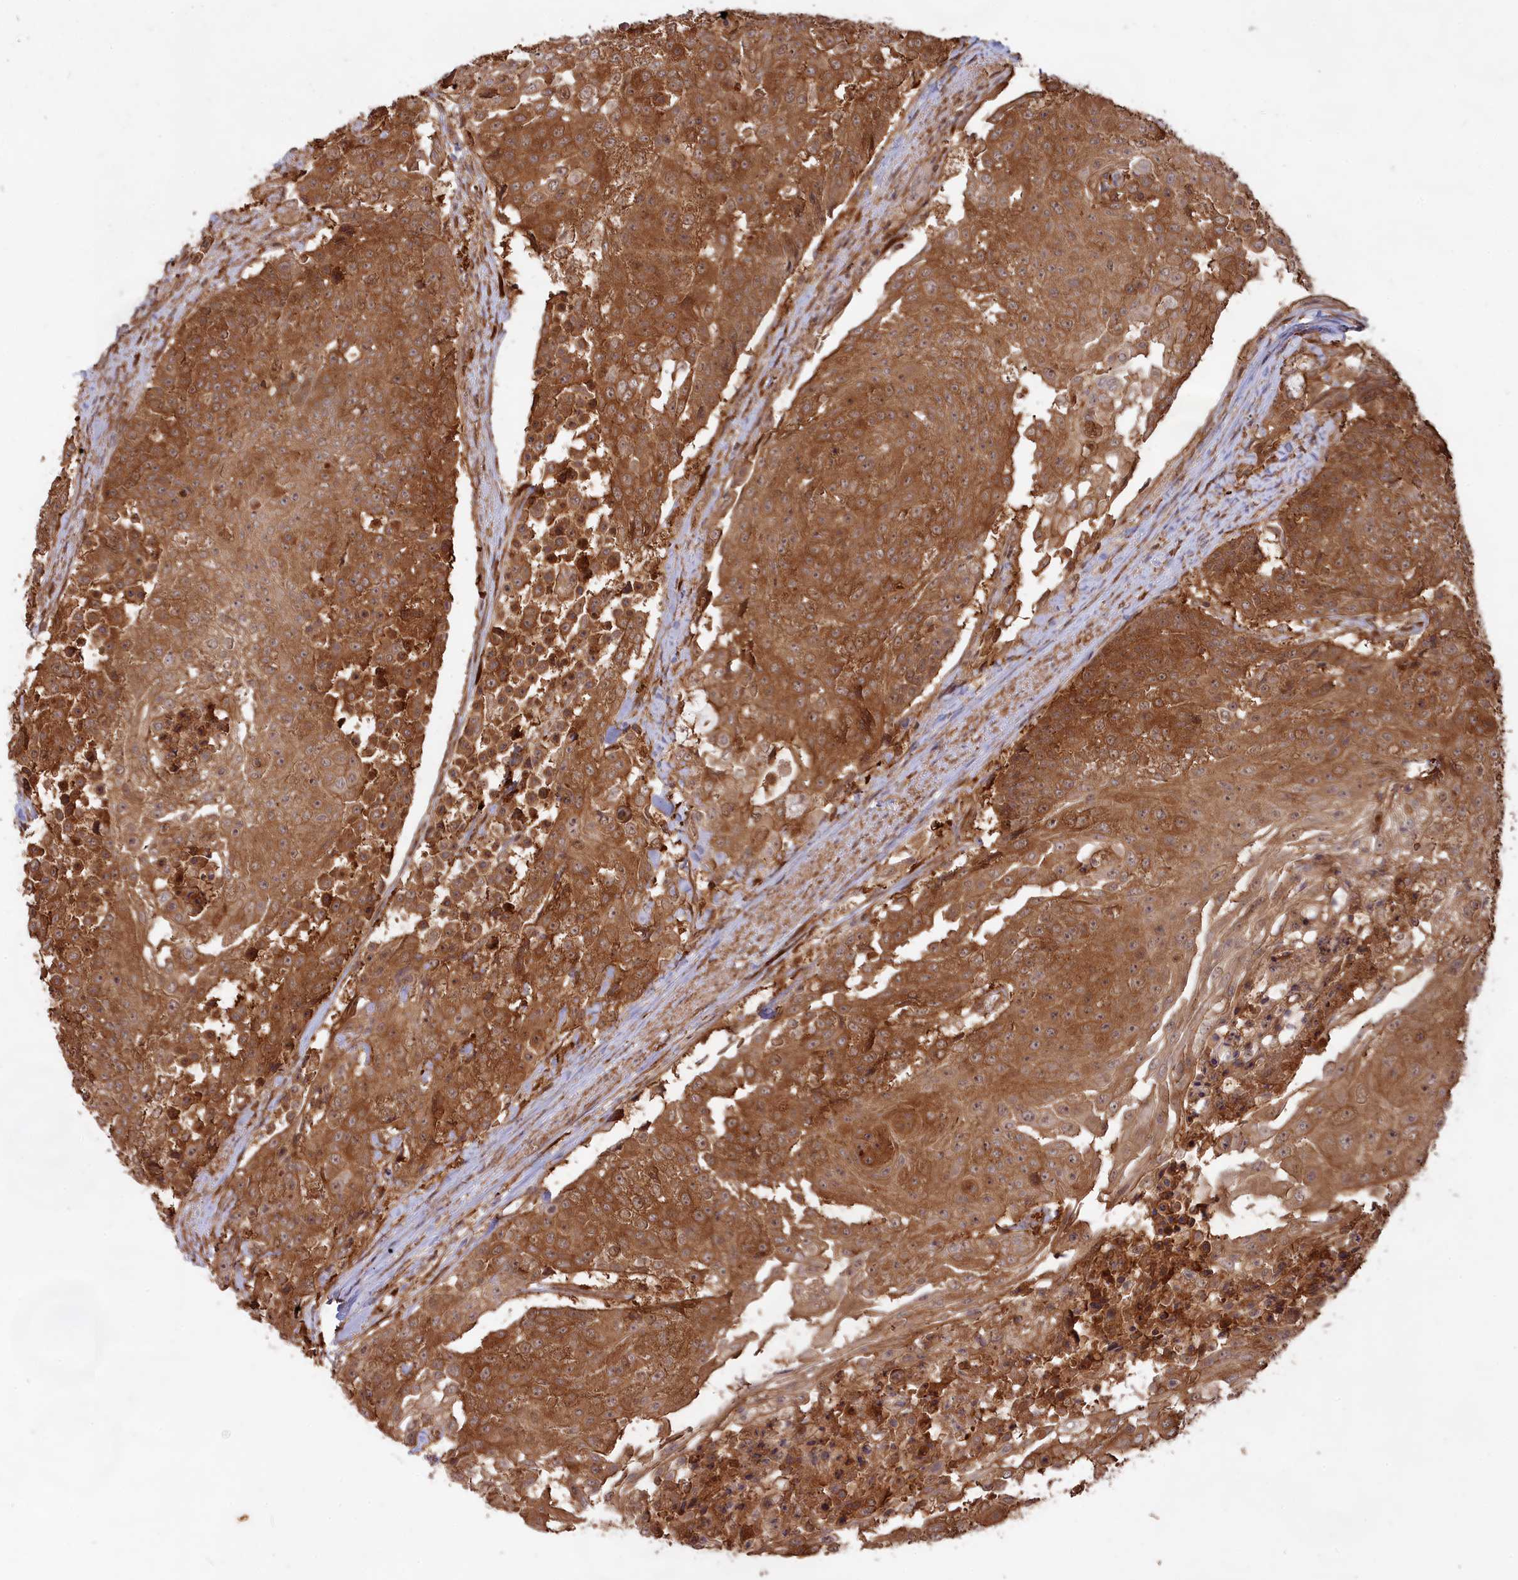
{"staining": {"intensity": "strong", "quantity": ">75%", "location": "cytoplasmic/membranous"}, "tissue": "urothelial cancer", "cell_type": "Tumor cells", "image_type": "cancer", "snomed": [{"axis": "morphology", "description": "Urothelial carcinoma, High grade"}, {"axis": "topography", "description": "Urinary bladder"}], "caption": "High-power microscopy captured an immunohistochemistry (IHC) photomicrograph of high-grade urothelial carcinoma, revealing strong cytoplasmic/membranous staining in approximately >75% of tumor cells.", "gene": "CCDC174", "patient": {"sex": "female", "age": 63}}